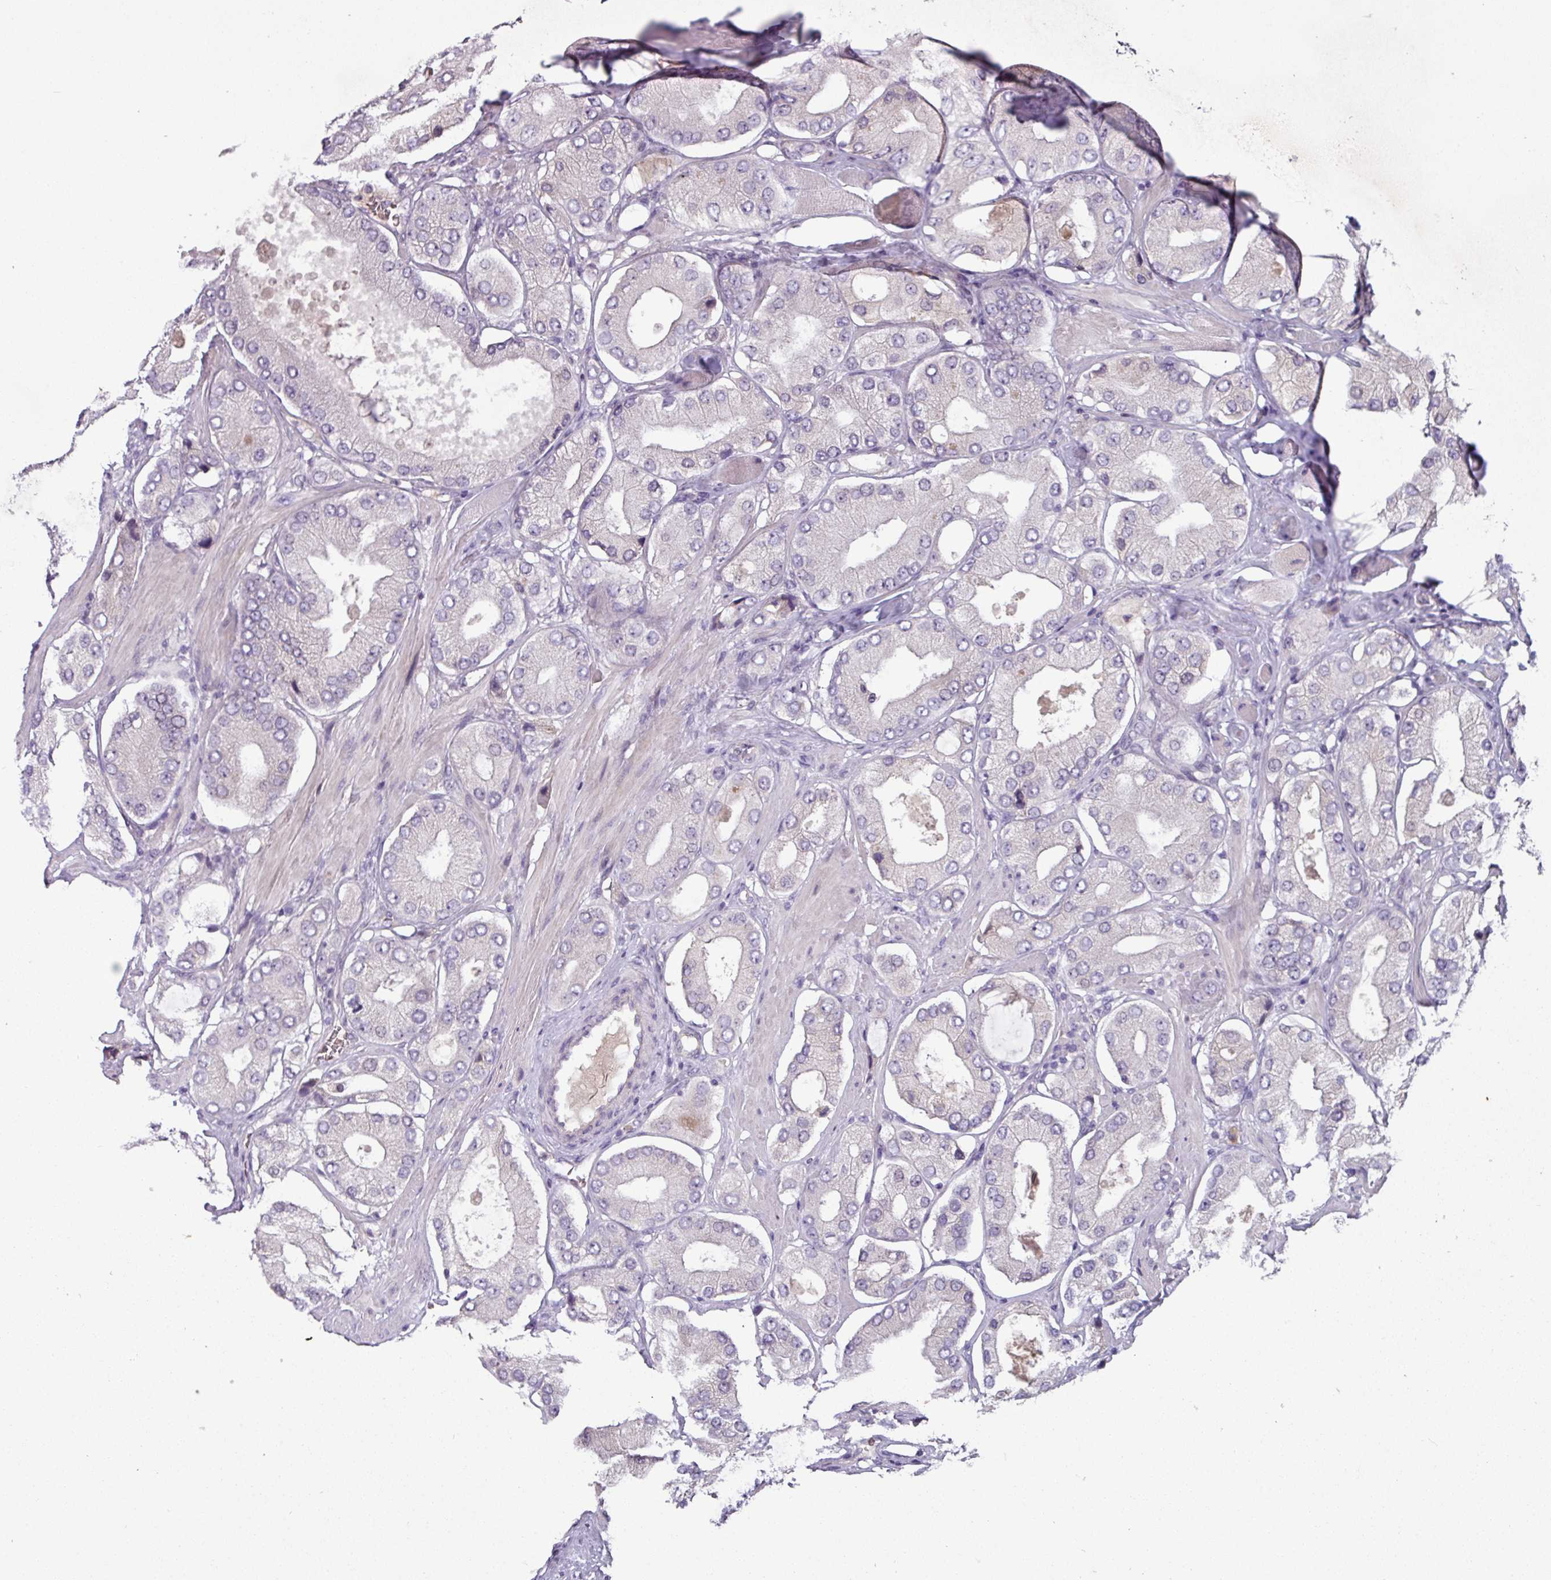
{"staining": {"intensity": "negative", "quantity": "none", "location": "none"}, "tissue": "prostate cancer", "cell_type": "Tumor cells", "image_type": "cancer", "snomed": [{"axis": "morphology", "description": "Adenocarcinoma, Low grade"}, {"axis": "topography", "description": "Prostate"}], "caption": "Immunohistochemical staining of prostate cancer (low-grade adenocarcinoma) exhibits no significant positivity in tumor cells.", "gene": "SLC5A10", "patient": {"sex": "male", "age": 42}}